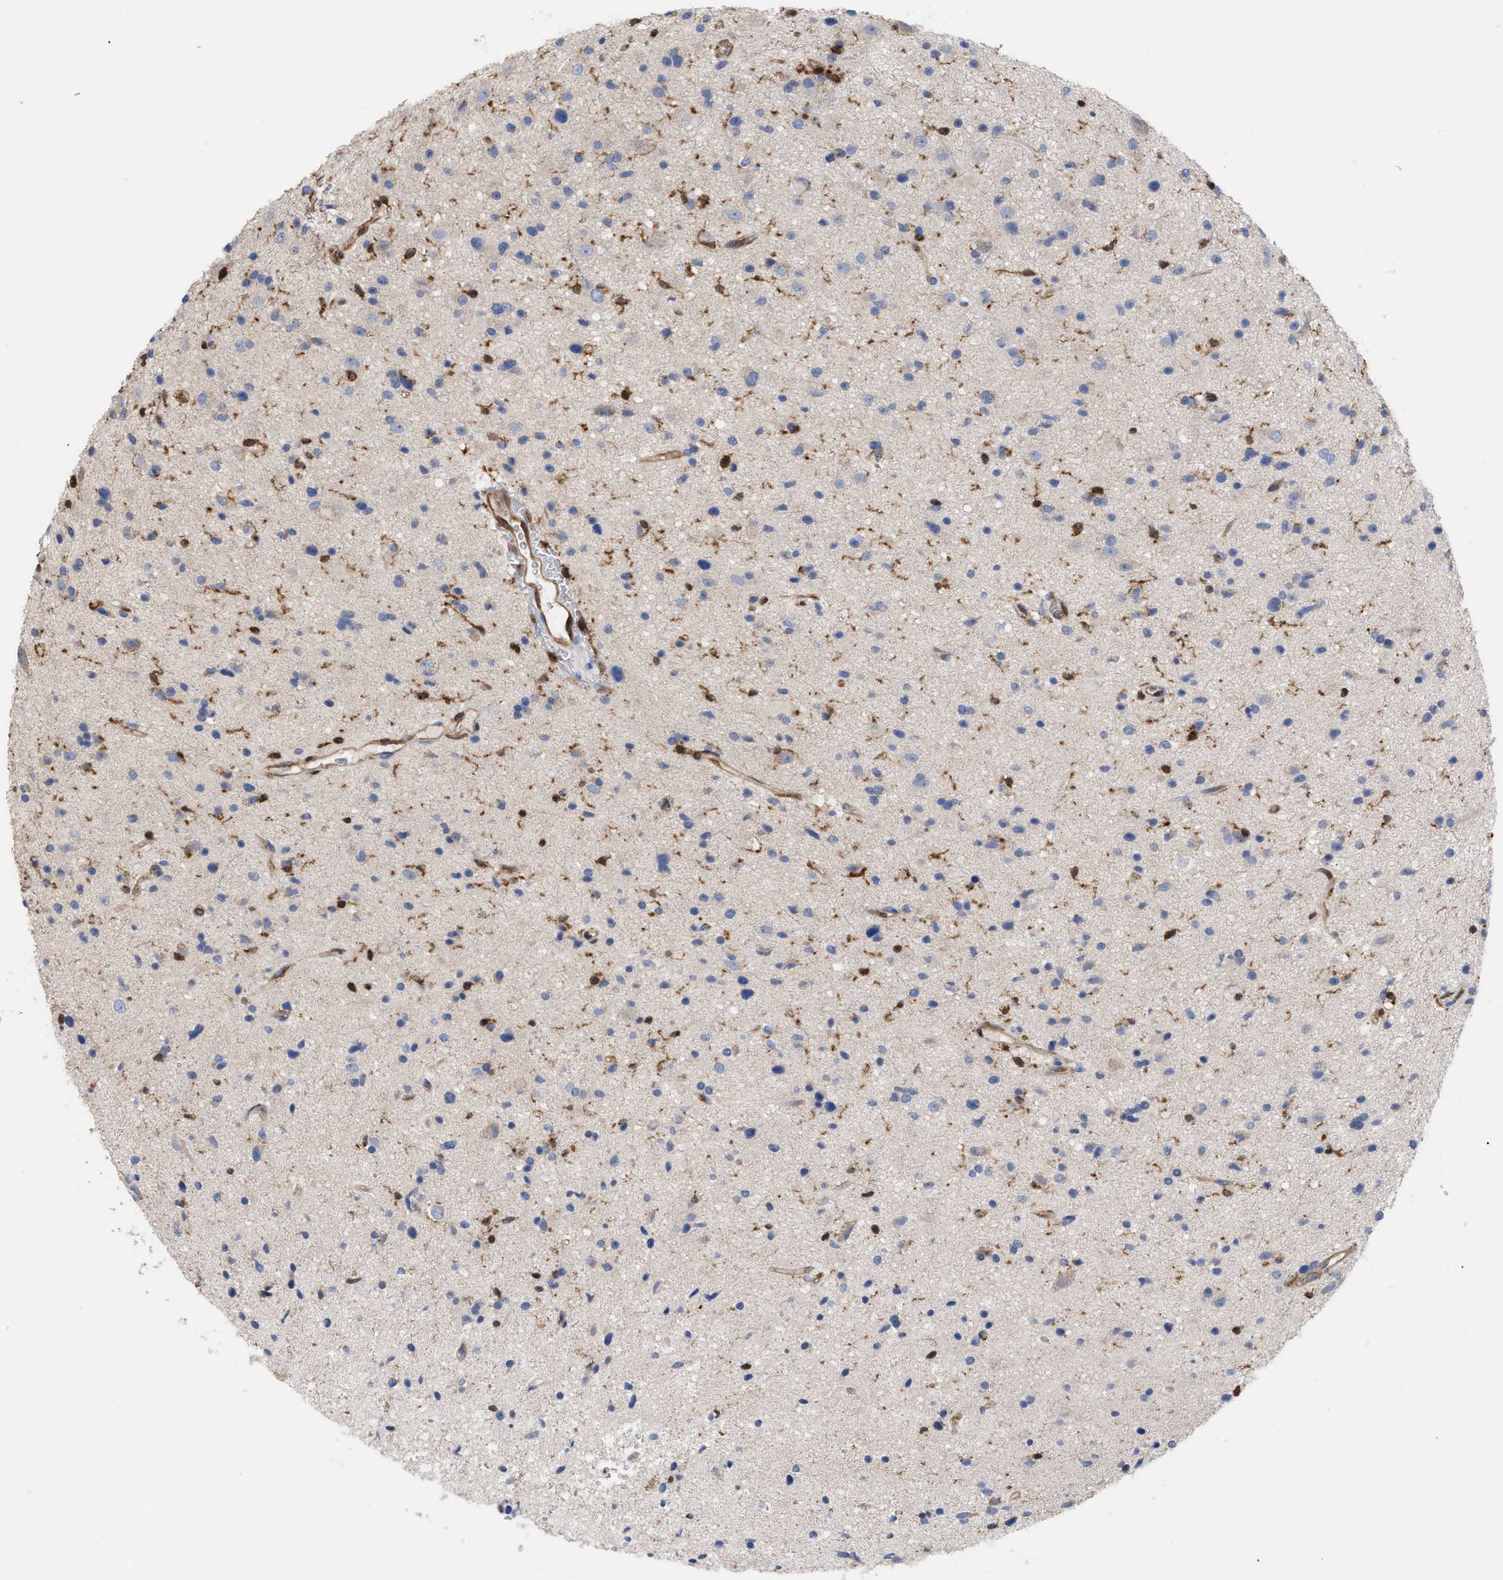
{"staining": {"intensity": "negative", "quantity": "none", "location": "none"}, "tissue": "glioma", "cell_type": "Tumor cells", "image_type": "cancer", "snomed": [{"axis": "morphology", "description": "Glioma, malignant, High grade"}, {"axis": "topography", "description": "Brain"}], "caption": "This is an immunohistochemistry (IHC) photomicrograph of human glioma. There is no expression in tumor cells.", "gene": "GIMAP4", "patient": {"sex": "male", "age": 33}}